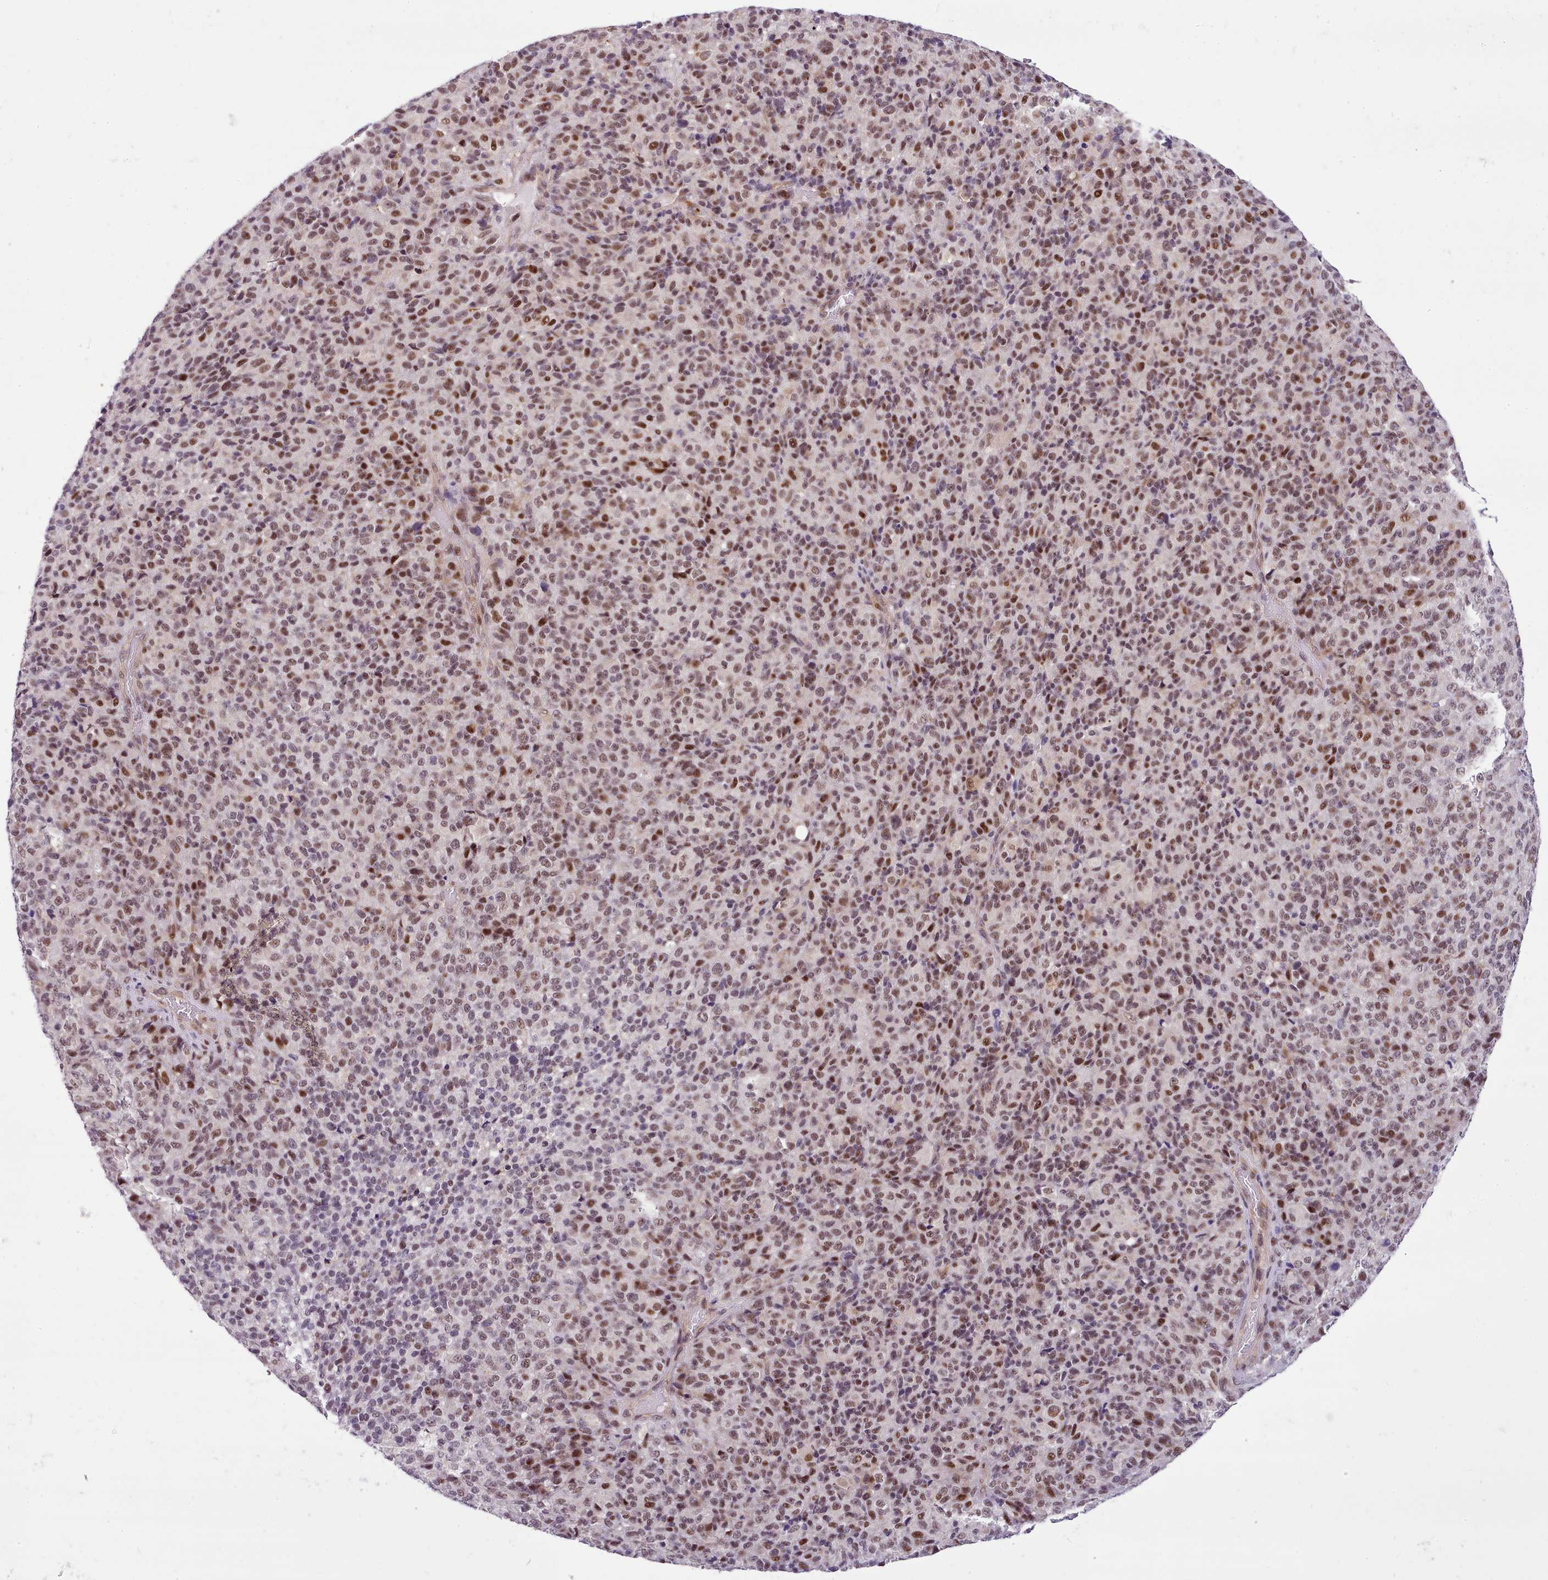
{"staining": {"intensity": "moderate", "quantity": ">75%", "location": "nuclear"}, "tissue": "melanoma", "cell_type": "Tumor cells", "image_type": "cancer", "snomed": [{"axis": "morphology", "description": "Malignant melanoma, Metastatic site"}, {"axis": "topography", "description": "Brain"}], "caption": "Immunohistochemistry (IHC) (DAB) staining of human malignant melanoma (metastatic site) shows moderate nuclear protein positivity in approximately >75% of tumor cells.", "gene": "HOXB7", "patient": {"sex": "female", "age": 56}}